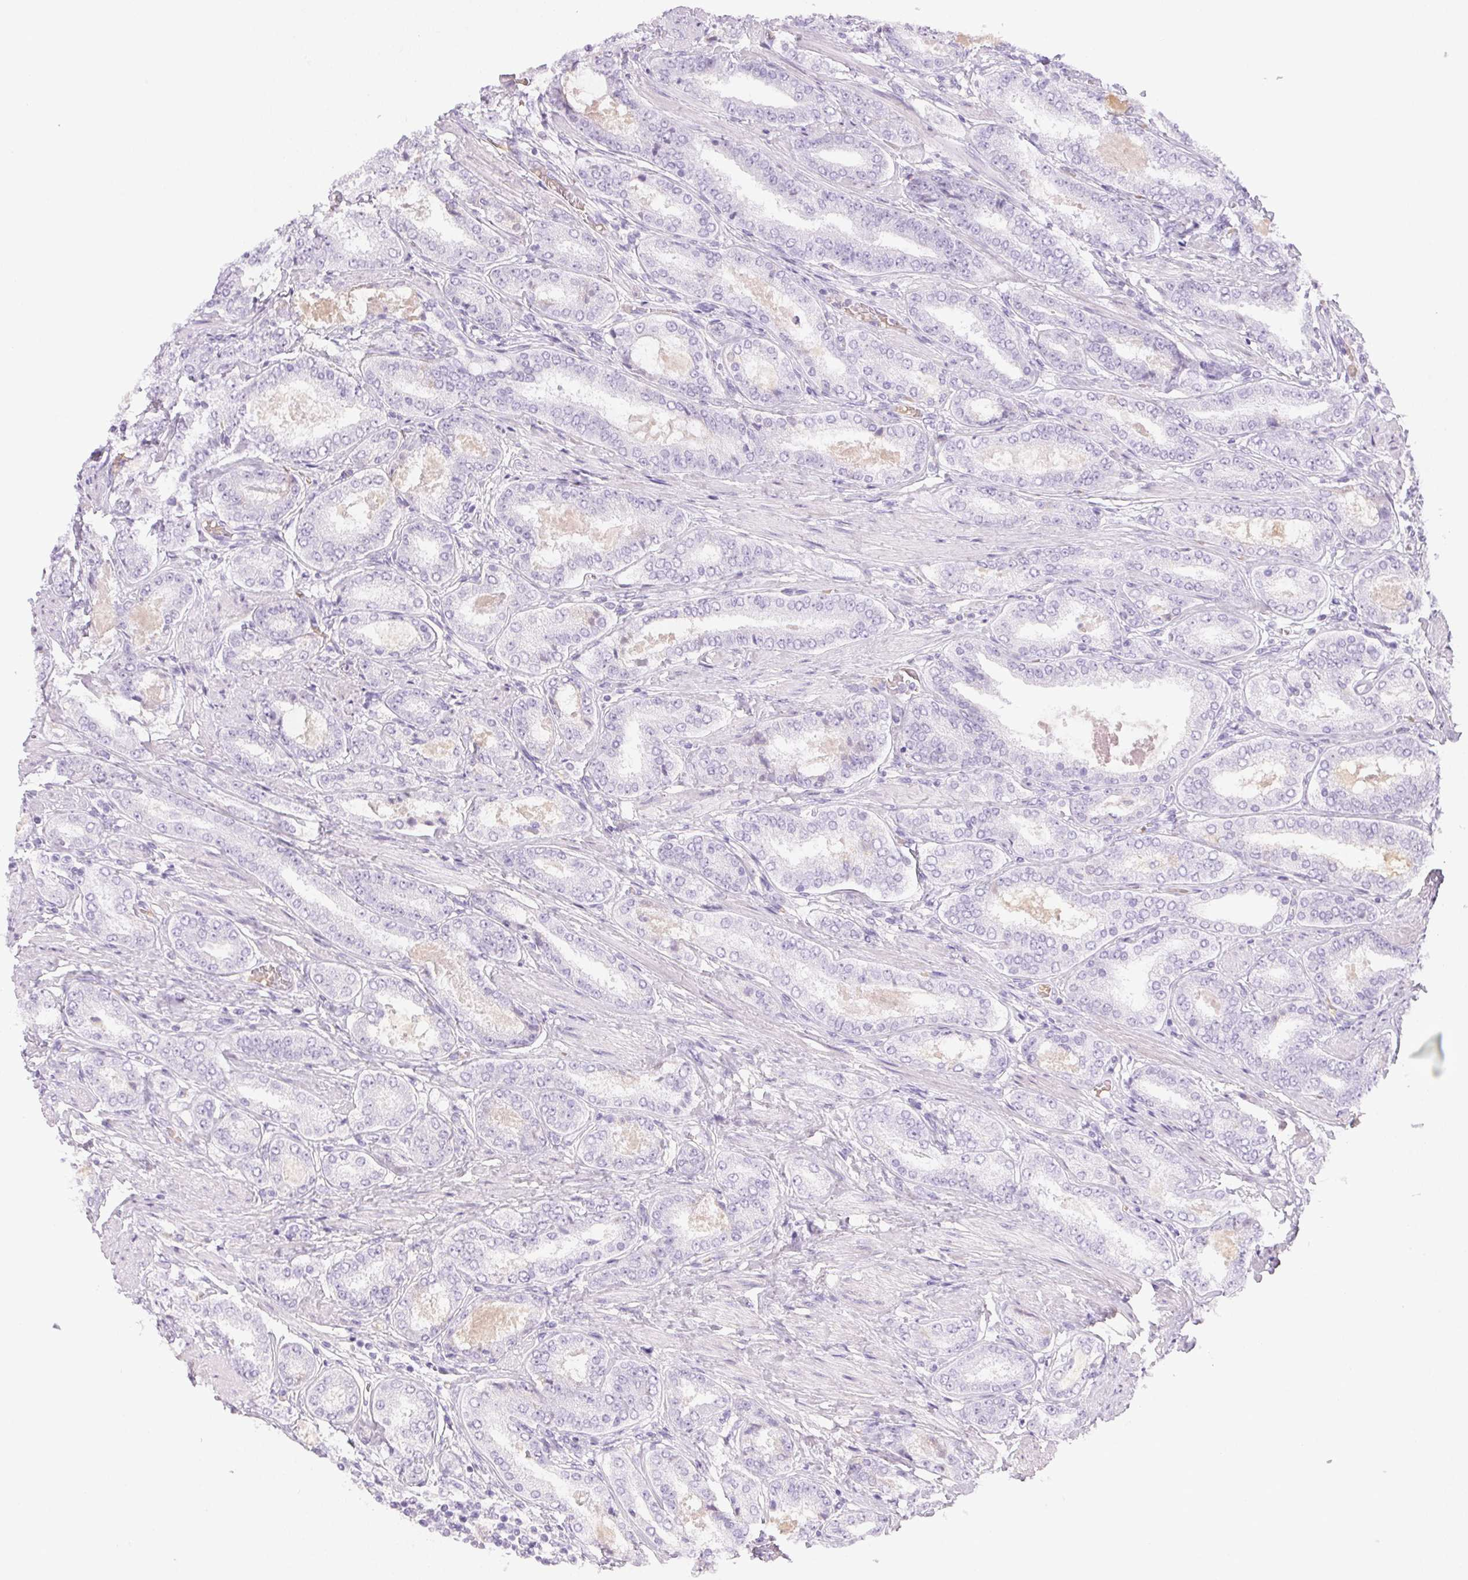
{"staining": {"intensity": "negative", "quantity": "none", "location": "none"}, "tissue": "prostate cancer", "cell_type": "Tumor cells", "image_type": "cancer", "snomed": [{"axis": "morphology", "description": "Adenocarcinoma, High grade"}, {"axis": "topography", "description": "Prostate"}], "caption": "Immunohistochemistry photomicrograph of neoplastic tissue: human prostate cancer stained with DAB (3,3'-diaminobenzidine) displays no significant protein staining in tumor cells.", "gene": "PADI4", "patient": {"sex": "male", "age": 63}}